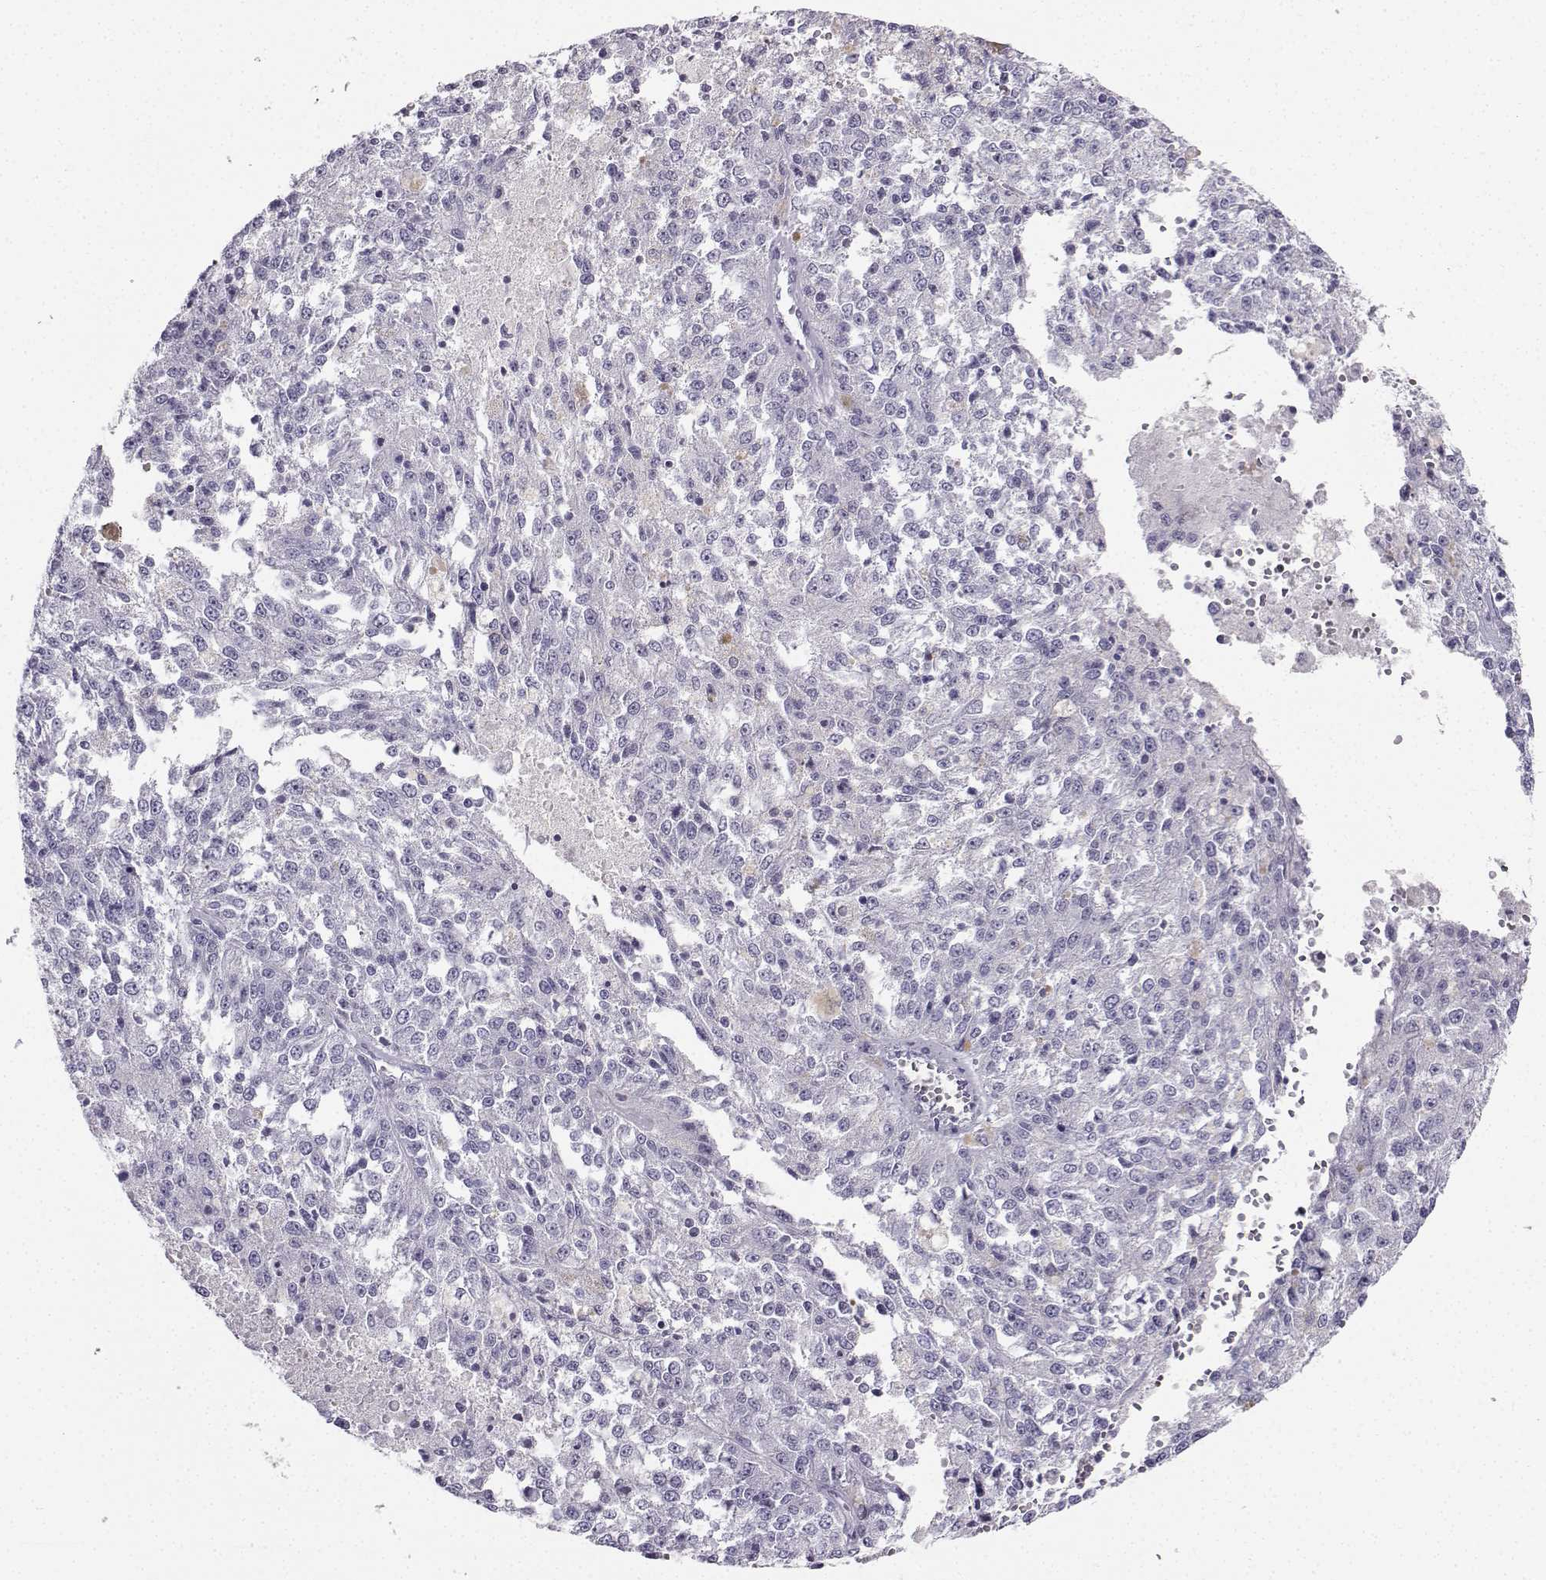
{"staining": {"intensity": "negative", "quantity": "none", "location": "none"}, "tissue": "melanoma", "cell_type": "Tumor cells", "image_type": "cancer", "snomed": [{"axis": "morphology", "description": "Malignant melanoma, Metastatic site"}, {"axis": "topography", "description": "Lymph node"}], "caption": "Melanoma stained for a protein using IHC exhibits no staining tumor cells.", "gene": "IQCD", "patient": {"sex": "female", "age": 64}}